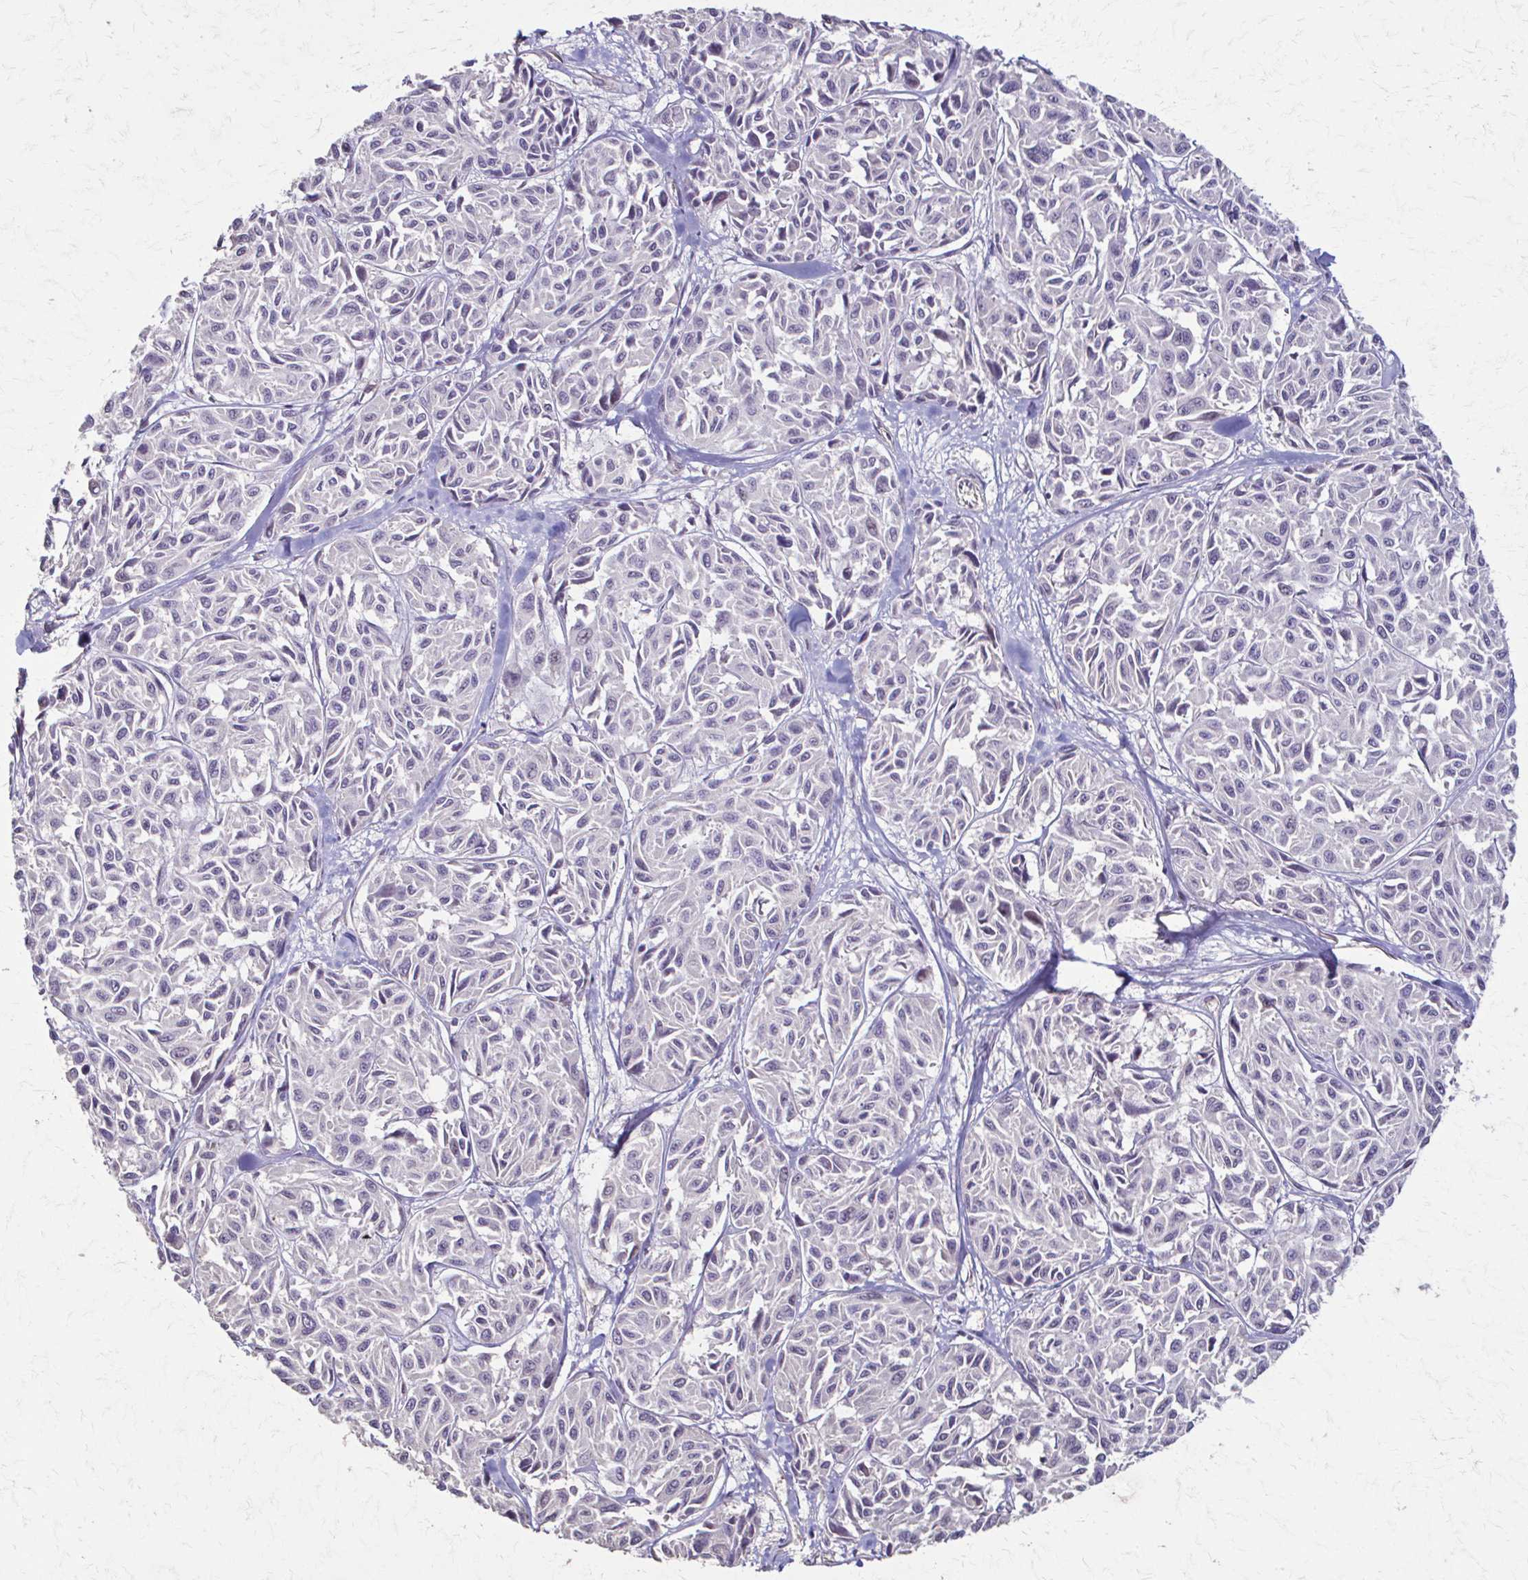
{"staining": {"intensity": "negative", "quantity": "none", "location": "none"}, "tissue": "melanoma", "cell_type": "Tumor cells", "image_type": "cancer", "snomed": [{"axis": "morphology", "description": "Malignant melanoma, NOS"}, {"axis": "topography", "description": "Skin"}], "caption": "This is an immunohistochemistry (IHC) image of melanoma. There is no staining in tumor cells.", "gene": "IL18BP", "patient": {"sex": "female", "age": 66}}